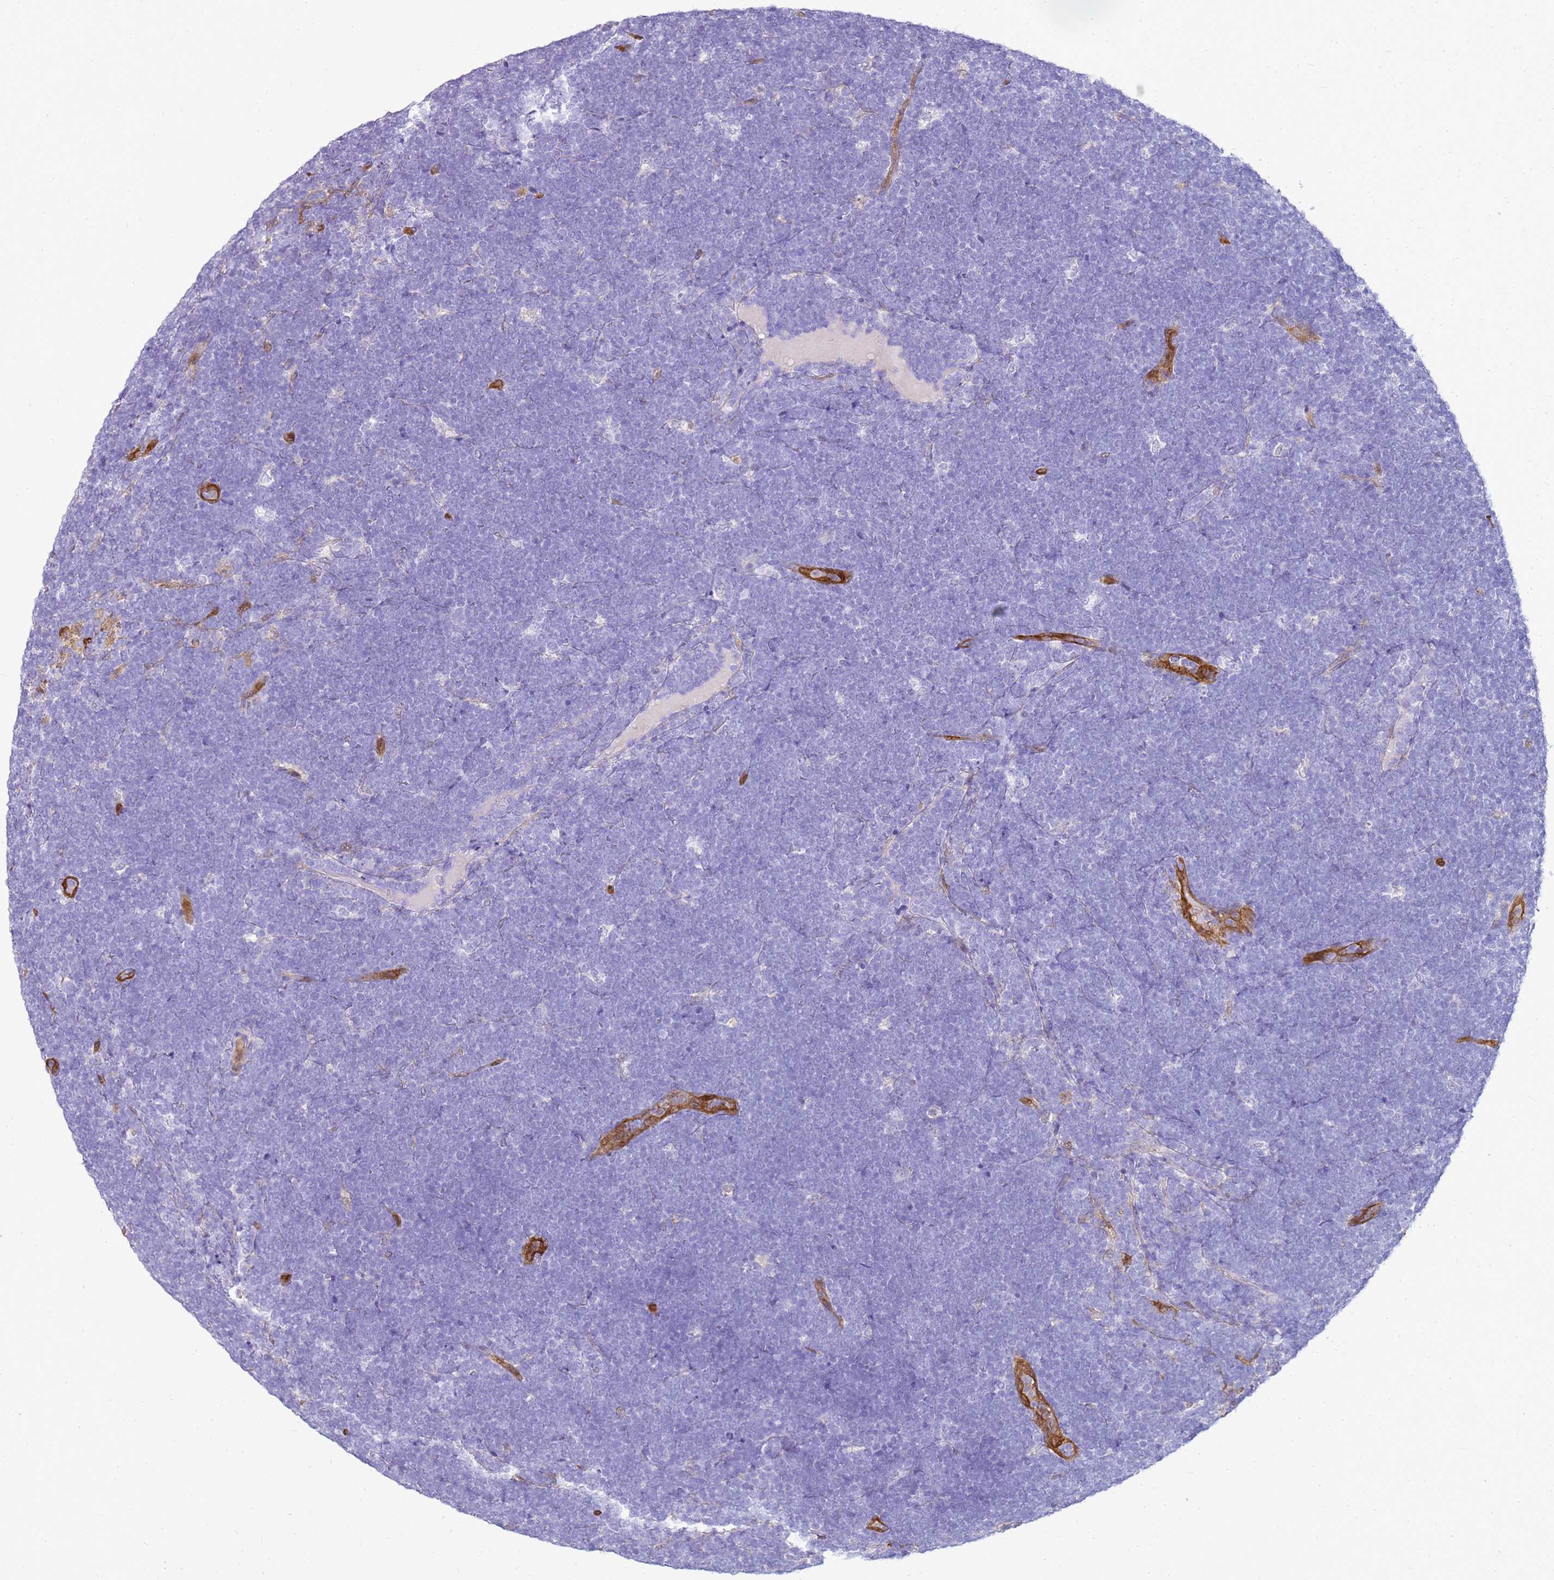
{"staining": {"intensity": "negative", "quantity": "none", "location": "none"}, "tissue": "lymphoma", "cell_type": "Tumor cells", "image_type": "cancer", "snomed": [{"axis": "morphology", "description": "Malignant lymphoma, non-Hodgkin's type, High grade"}, {"axis": "topography", "description": "Lymph node"}], "caption": "IHC histopathology image of human malignant lymphoma, non-Hodgkin's type (high-grade) stained for a protein (brown), which displays no staining in tumor cells.", "gene": "SULT1E1", "patient": {"sex": "male", "age": 13}}